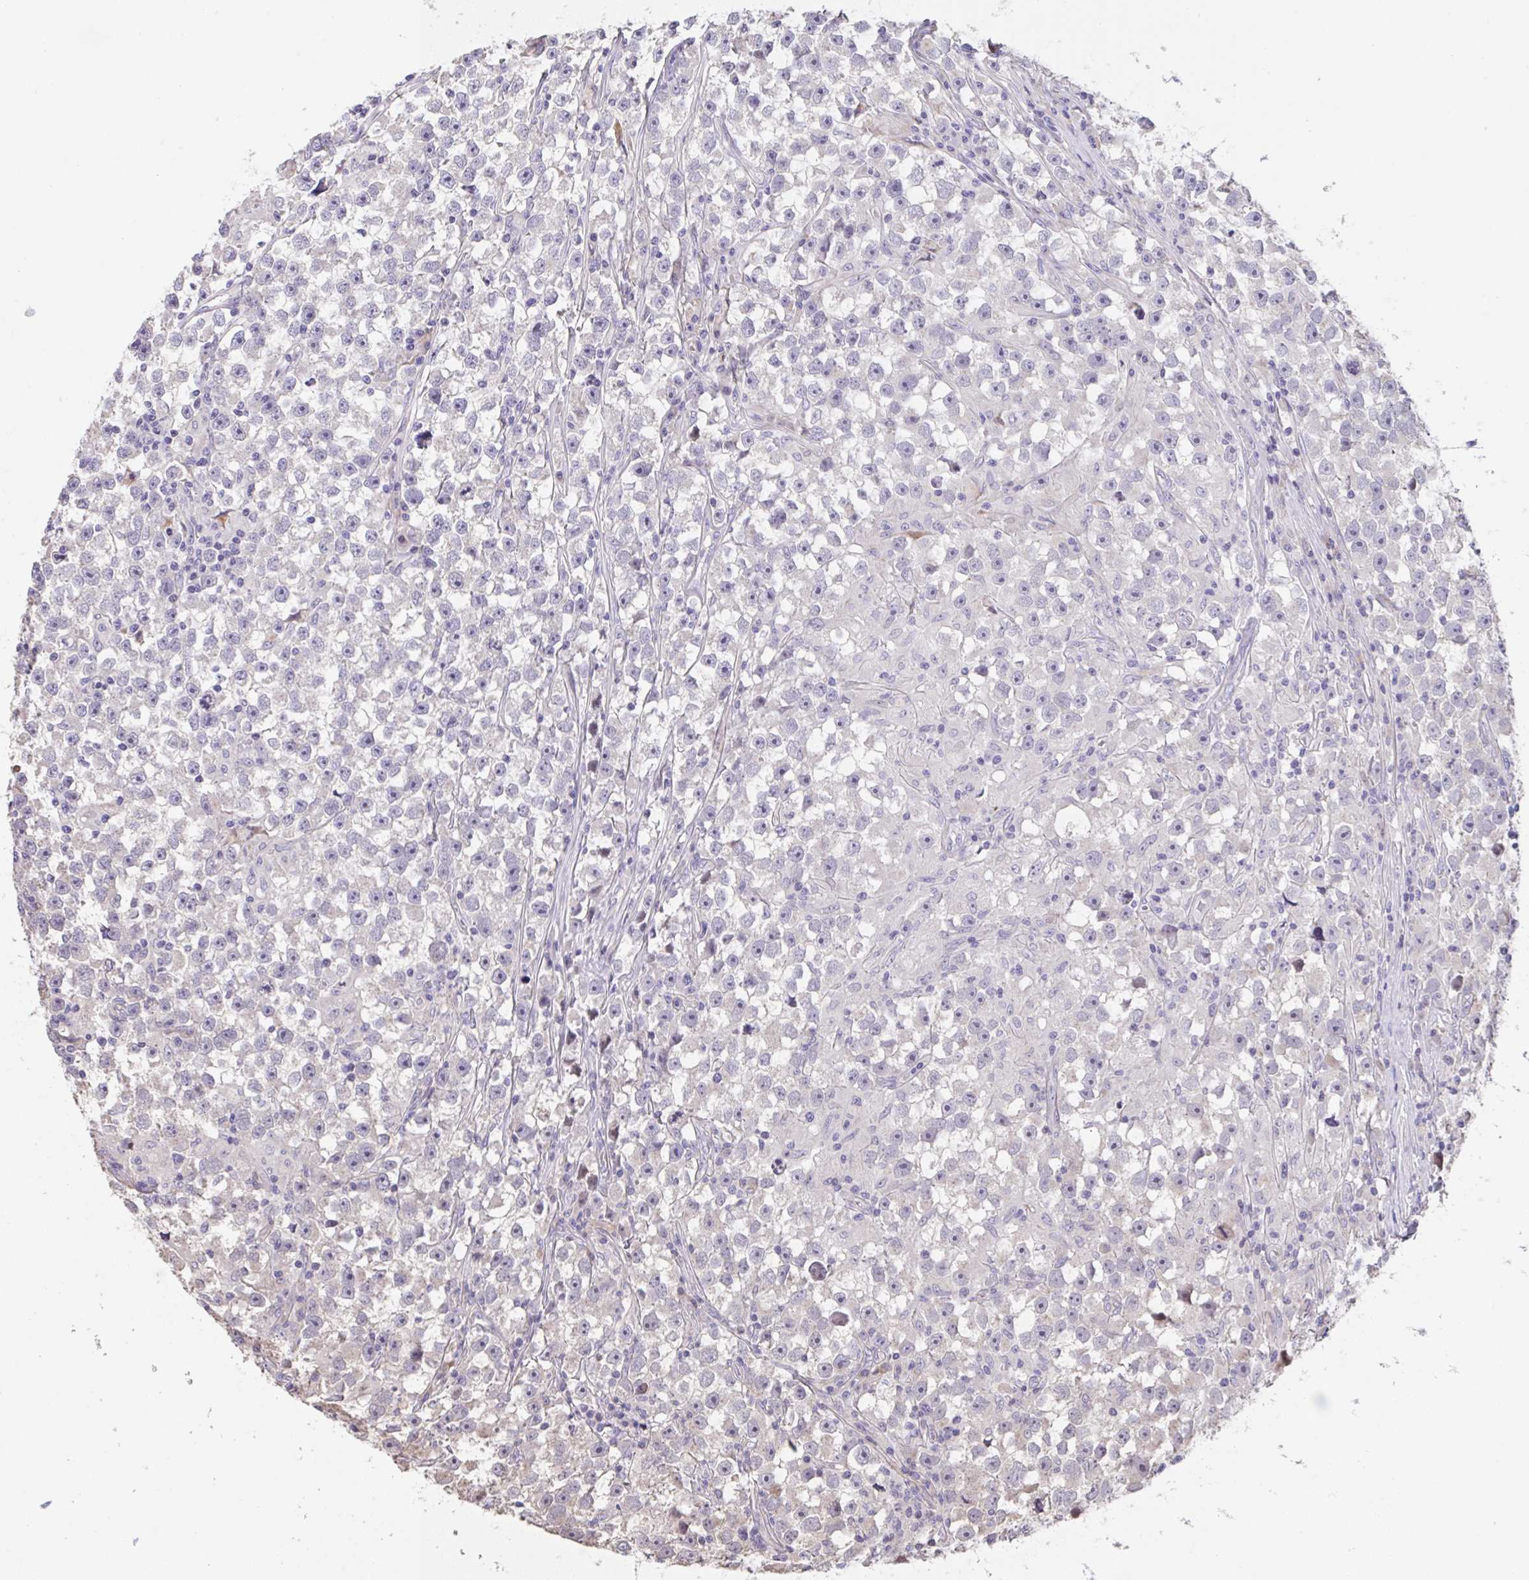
{"staining": {"intensity": "negative", "quantity": "none", "location": "none"}, "tissue": "testis cancer", "cell_type": "Tumor cells", "image_type": "cancer", "snomed": [{"axis": "morphology", "description": "Seminoma, NOS"}, {"axis": "topography", "description": "Testis"}], "caption": "Testis cancer (seminoma) was stained to show a protein in brown. There is no significant staining in tumor cells. The staining is performed using DAB brown chromogen with nuclei counter-stained in using hematoxylin.", "gene": "RUNDC3B", "patient": {"sex": "male", "age": 33}}